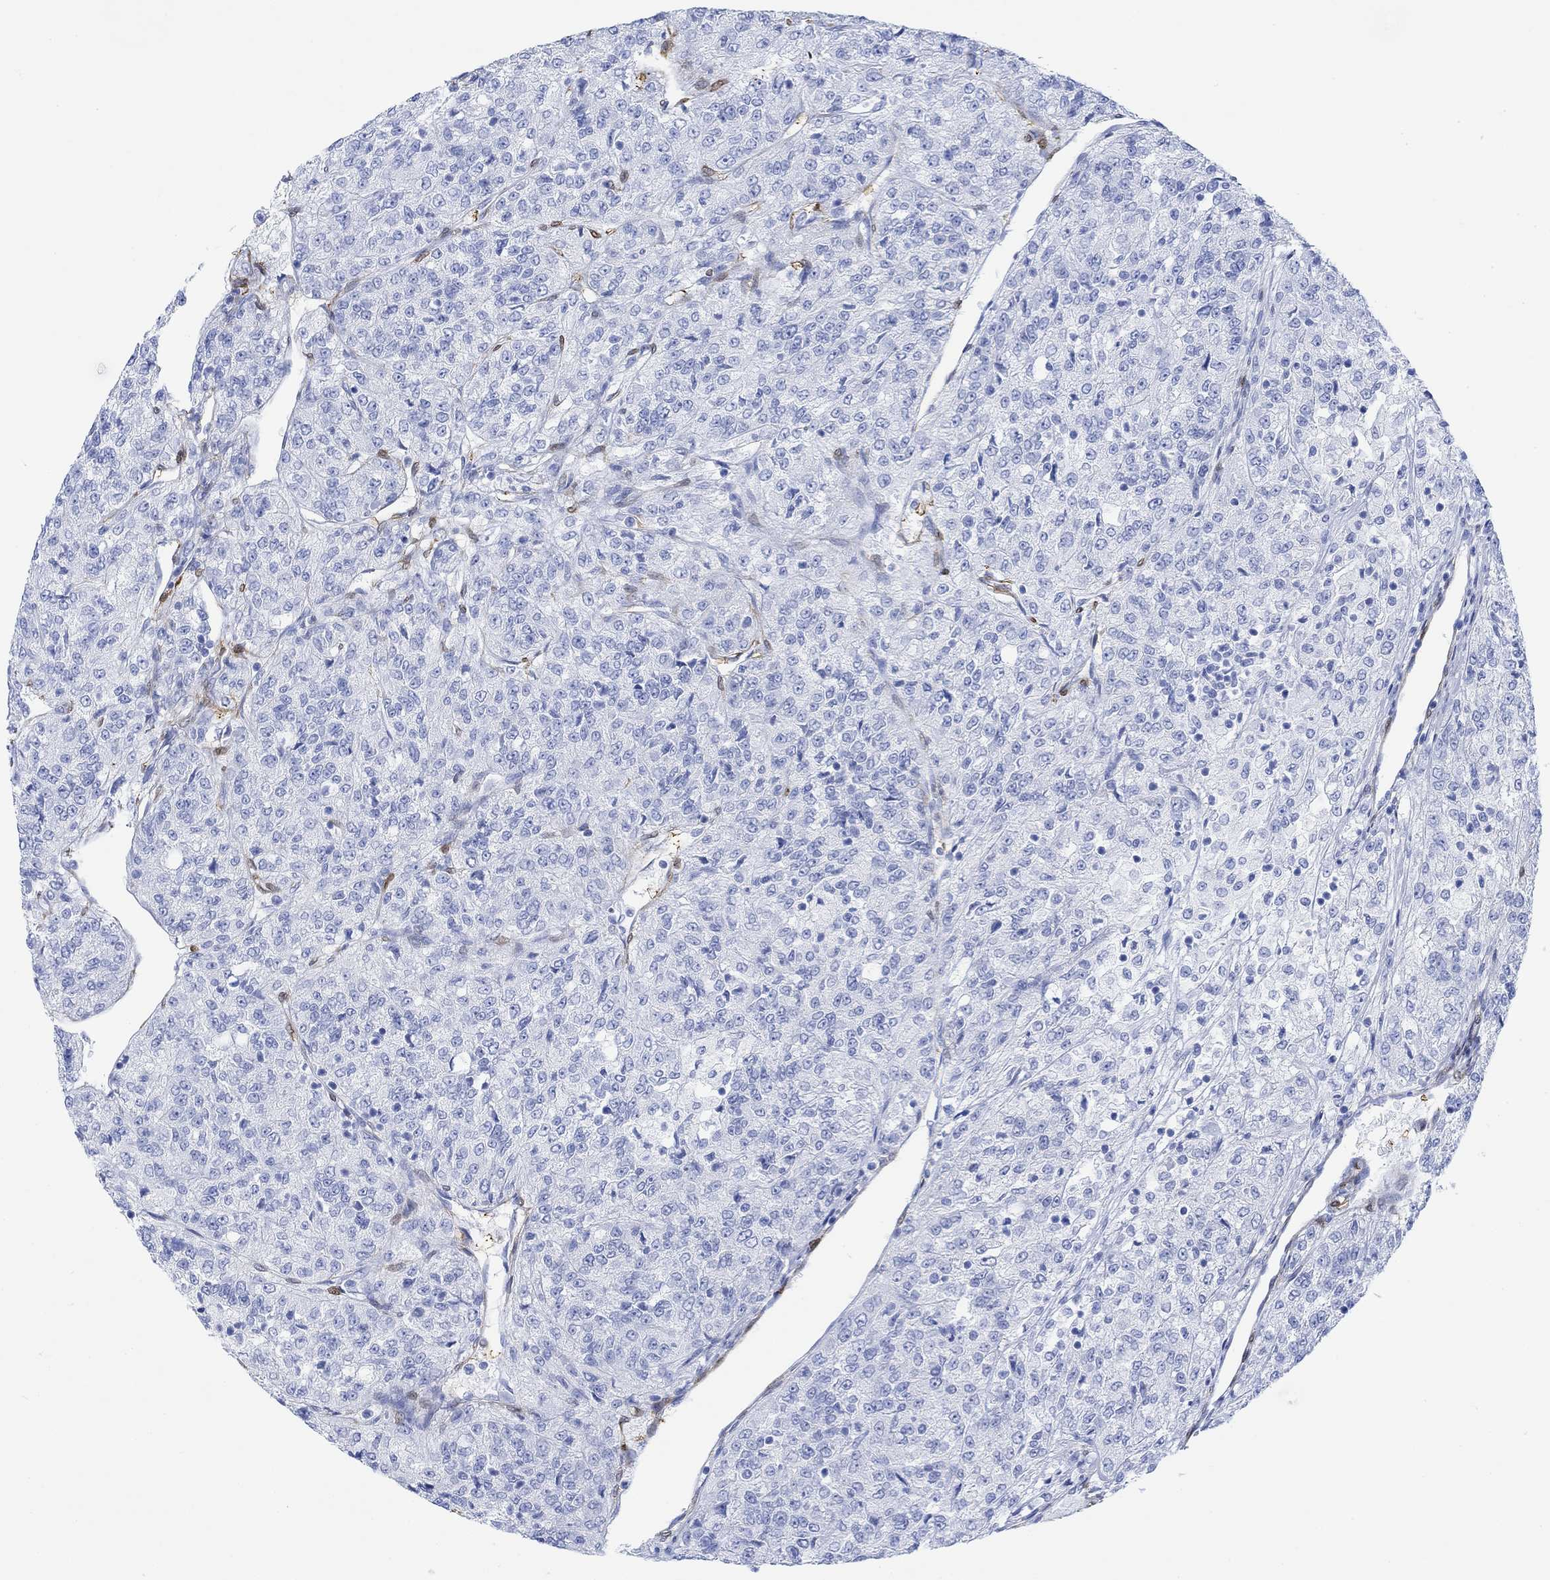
{"staining": {"intensity": "negative", "quantity": "none", "location": "none"}, "tissue": "renal cancer", "cell_type": "Tumor cells", "image_type": "cancer", "snomed": [{"axis": "morphology", "description": "Adenocarcinoma, NOS"}, {"axis": "topography", "description": "Kidney"}], "caption": "A micrograph of human adenocarcinoma (renal) is negative for staining in tumor cells.", "gene": "TPPP3", "patient": {"sex": "female", "age": 63}}